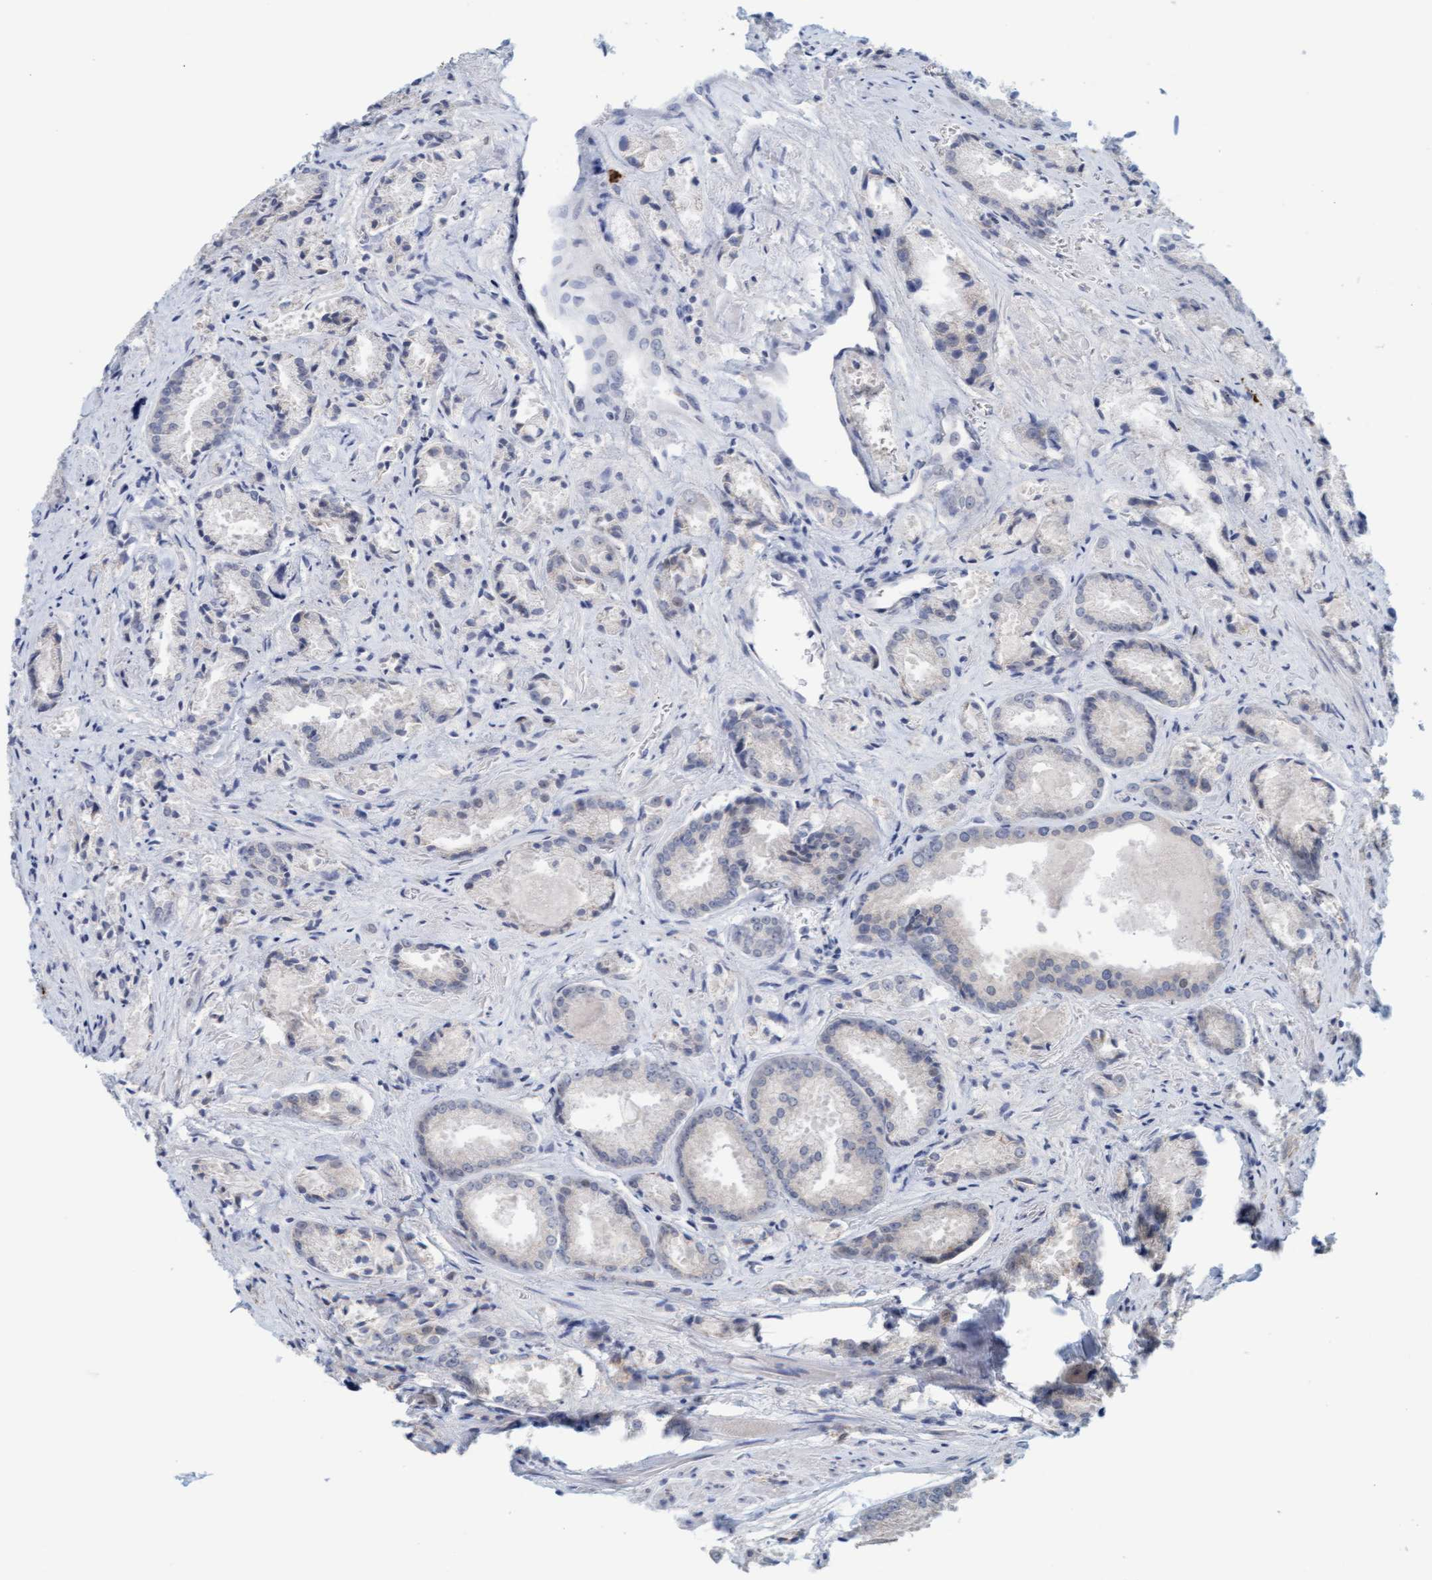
{"staining": {"intensity": "negative", "quantity": "none", "location": "none"}, "tissue": "prostate cancer", "cell_type": "Tumor cells", "image_type": "cancer", "snomed": [{"axis": "morphology", "description": "Adenocarcinoma, Low grade"}, {"axis": "topography", "description": "Prostate"}], "caption": "There is no significant expression in tumor cells of prostate cancer. (Brightfield microscopy of DAB (3,3'-diaminobenzidine) immunohistochemistry at high magnification).", "gene": "CPA3", "patient": {"sex": "male", "age": 64}}